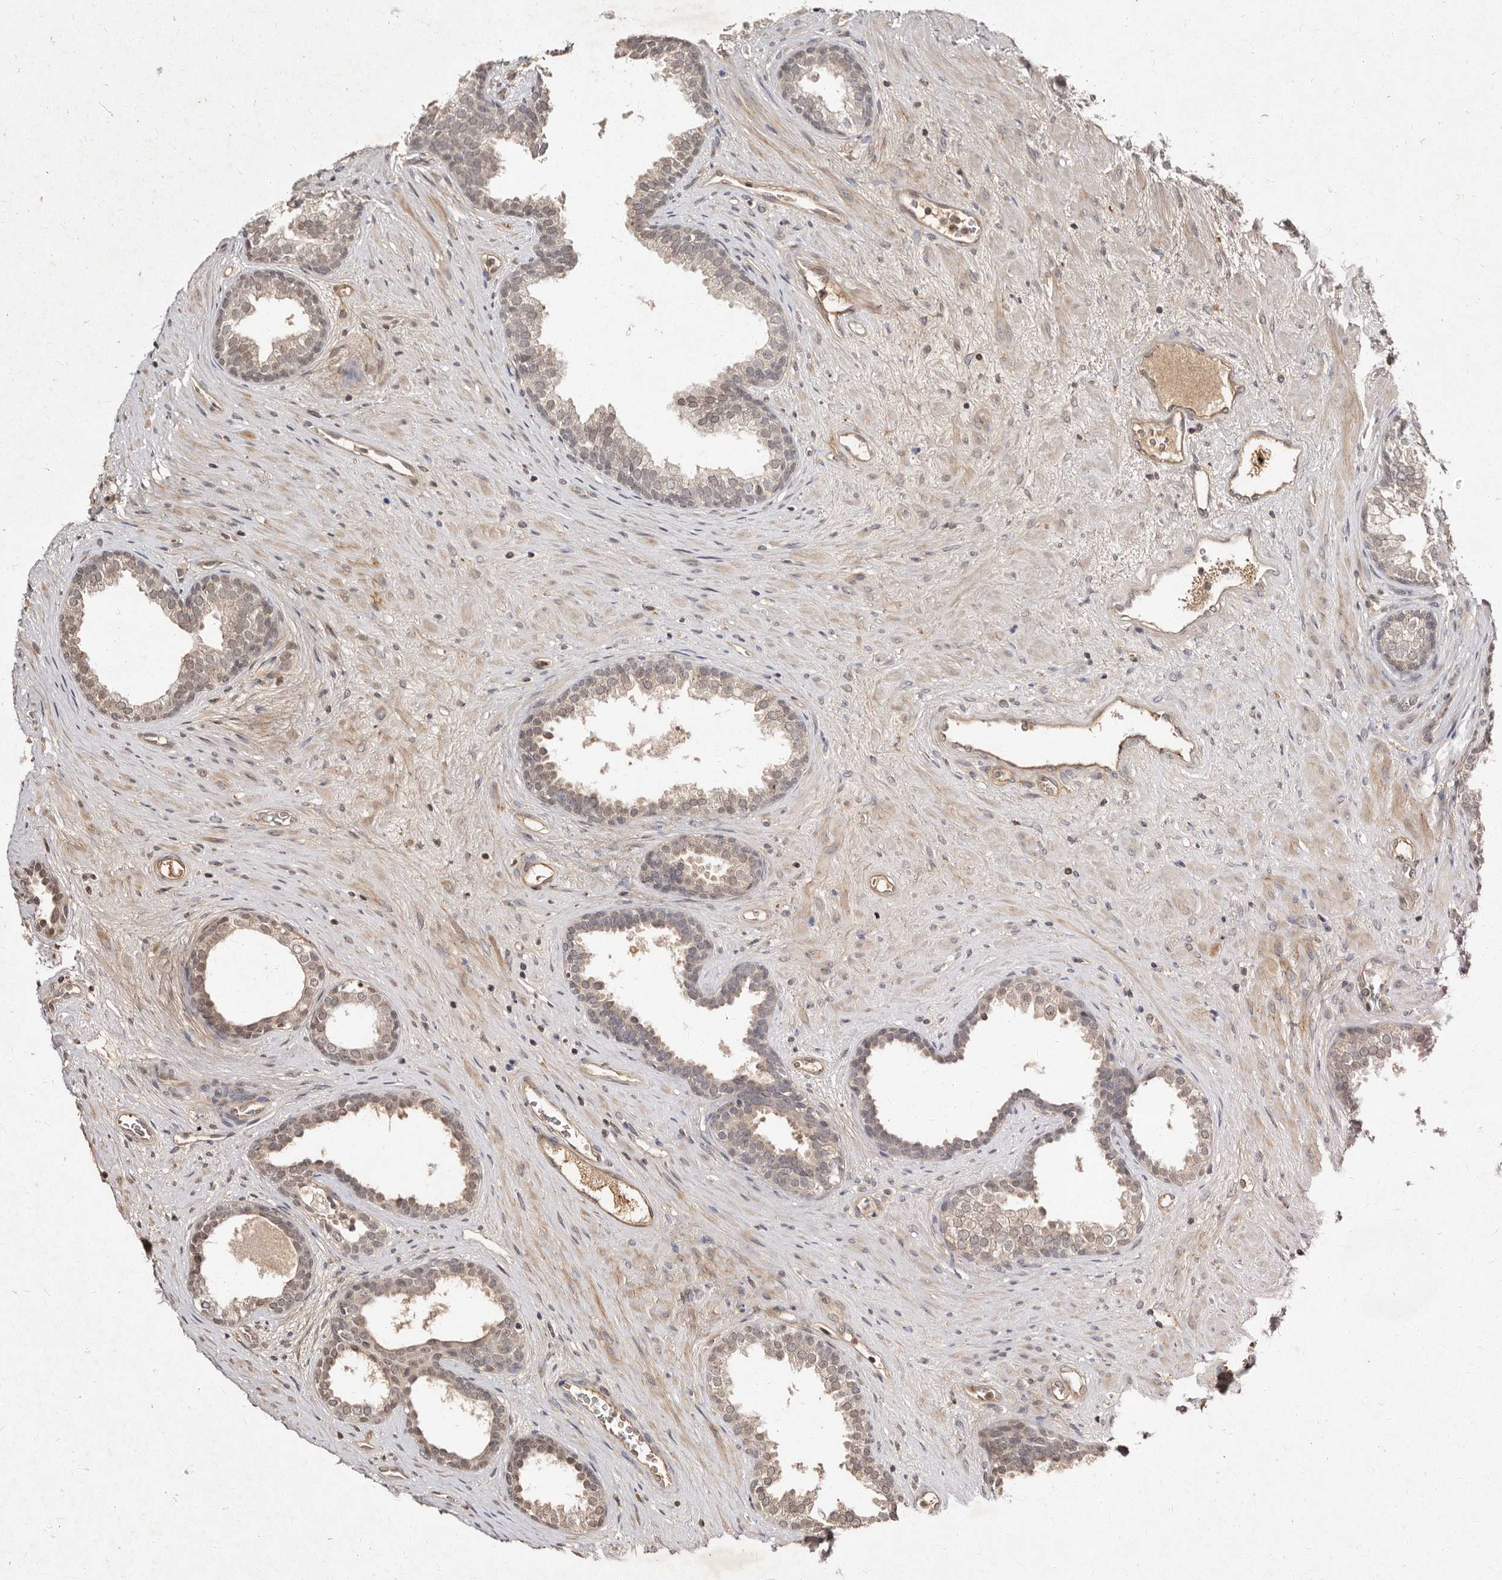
{"staining": {"intensity": "weak", "quantity": "25%-75%", "location": "cytoplasmic/membranous,nuclear"}, "tissue": "prostate", "cell_type": "Glandular cells", "image_type": "normal", "snomed": [{"axis": "morphology", "description": "Normal tissue, NOS"}, {"axis": "topography", "description": "Prostate"}], "caption": "Prostate stained for a protein shows weak cytoplasmic/membranous,nuclear positivity in glandular cells. Immunohistochemistry (ihc) stains the protein in brown and the nuclei are stained blue.", "gene": "LCORL", "patient": {"sex": "male", "age": 76}}